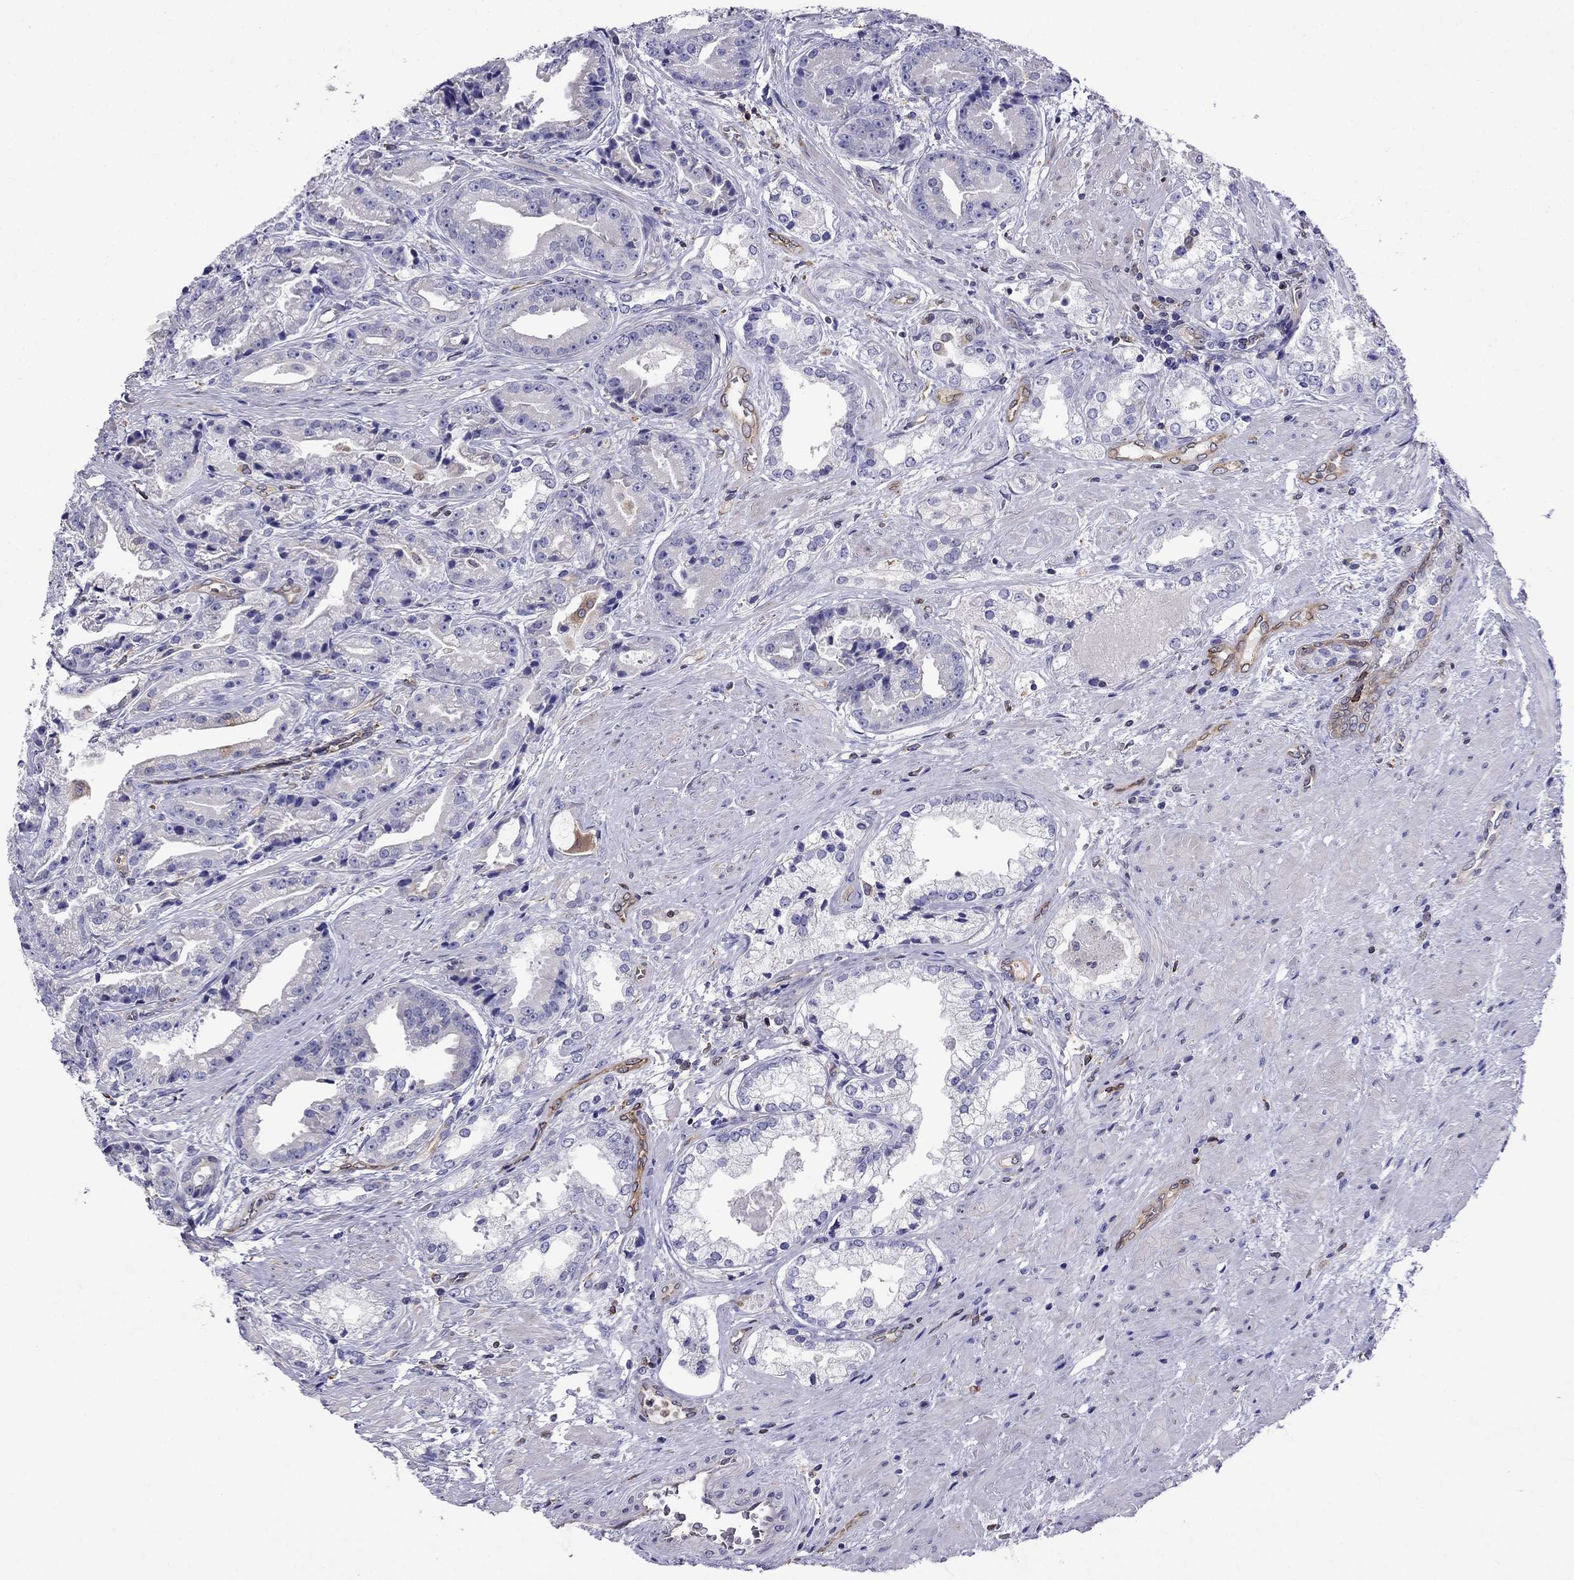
{"staining": {"intensity": "negative", "quantity": "none", "location": "none"}, "tissue": "prostate cancer", "cell_type": "Tumor cells", "image_type": "cancer", "snomed": [{"axis": "morphology", "description": "Adenocarcinoma, NOS"}, {"axis": "morphology", "description": "Adenocarcinoma, High grade"}, {"axis": "topography", "description": "Prostate"}], "caption": "A micrograph of adenocarcinoma (prostate) stained for a protein demonstrates no brown staining in tumor cells.", "gene": "GNAL", "patient": {"sex": "male", "age": 64}}